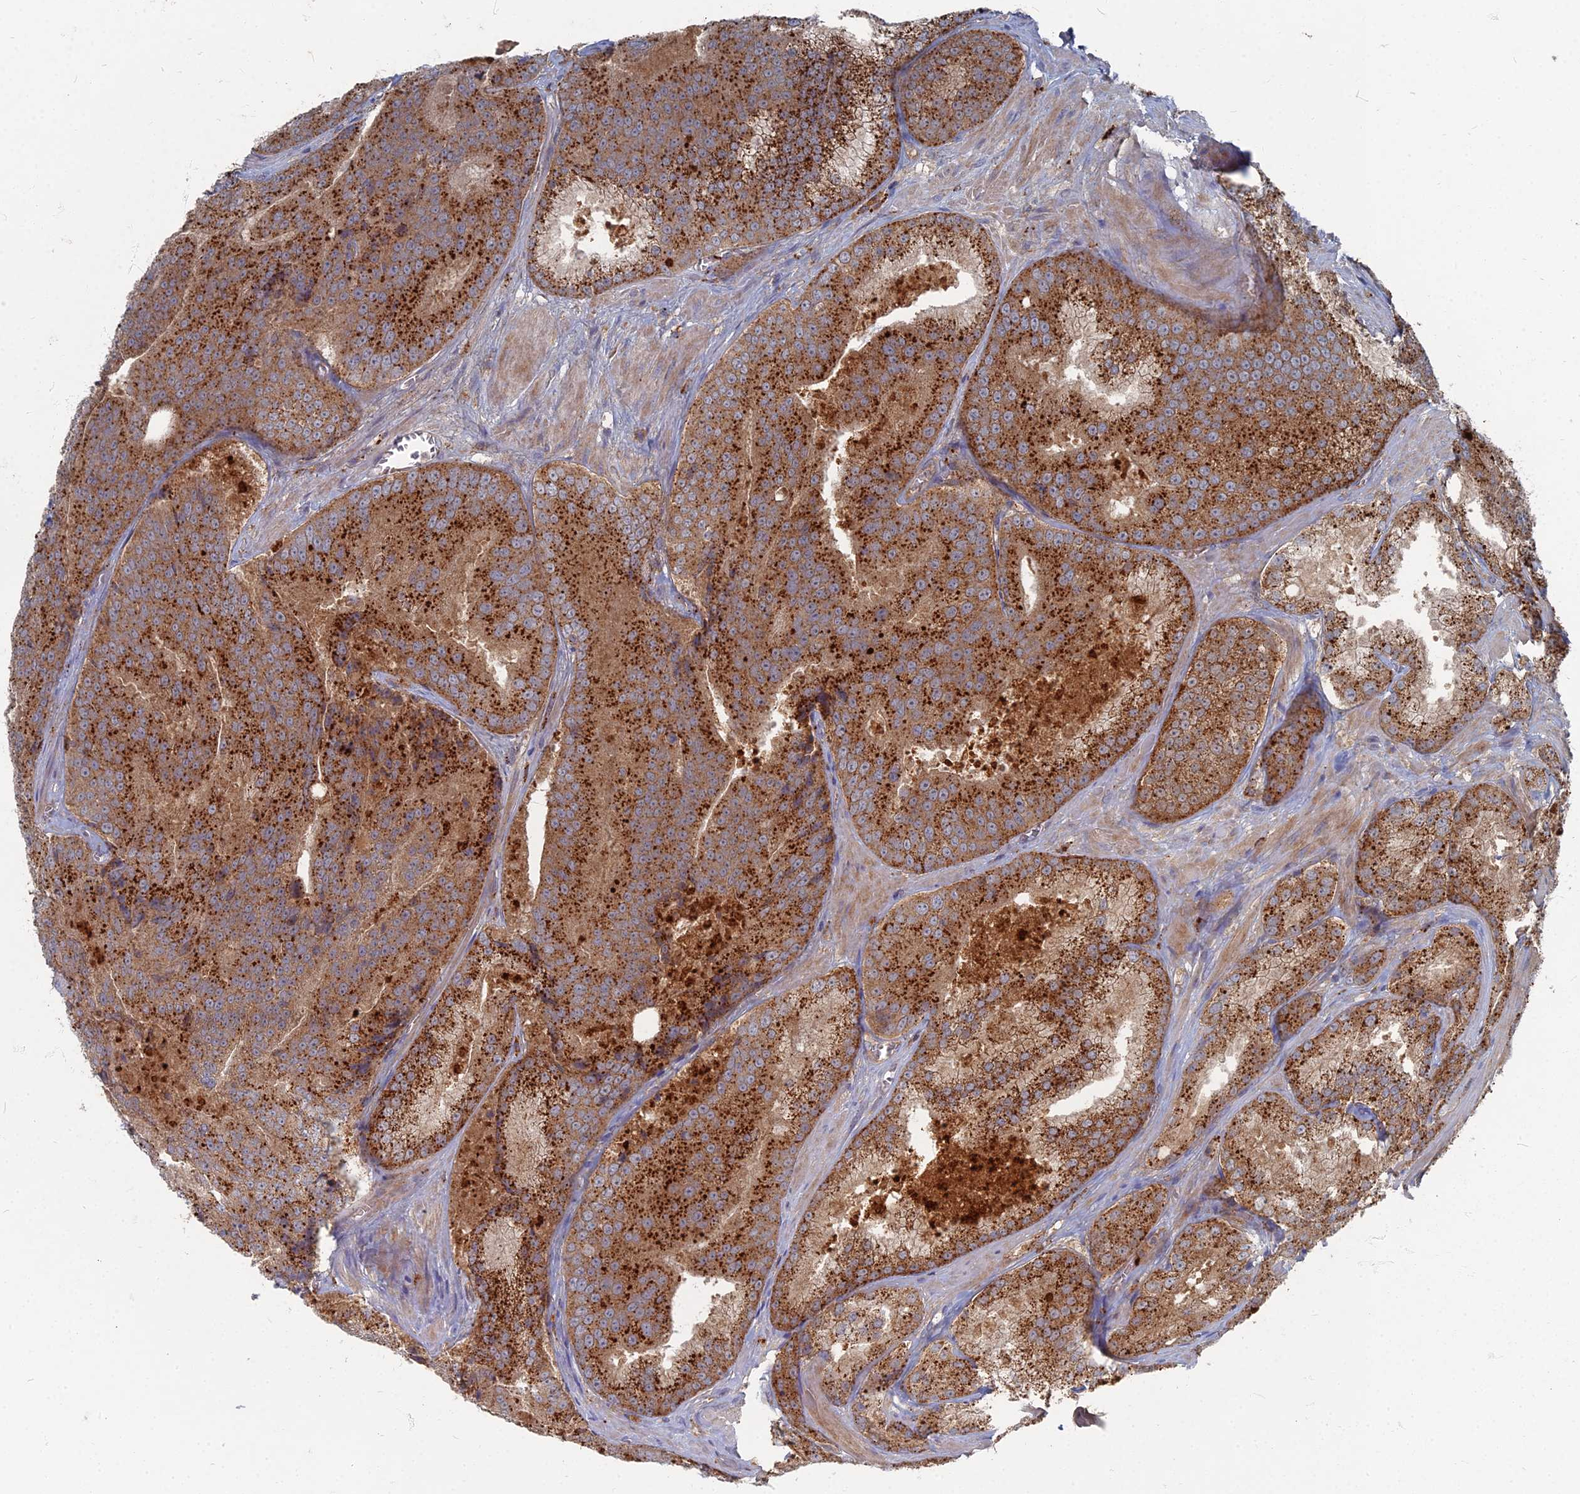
{"staining": {"intensity": "strong", "quantity": ">75%", "location": "cytoplasmic/membranous"}, "tissue": "prostate cancer", "cell_type": "Tumor cells", "image_type": "cancer", "snomed": [{"axis": "morphology", "description": "Adenocarcinoma, High grade"}, {"axis": "topography", "description": "Prostate"}], "caption": "IHC (DAB) staining of human prostate cancer (high-grade adenocarcinoma) displays strong cytoplasmic/membranous protein staining in approximately >75% of tumor cells.", "gene": "PPCDC", "patient": {"sex": "male", "age": 61}}